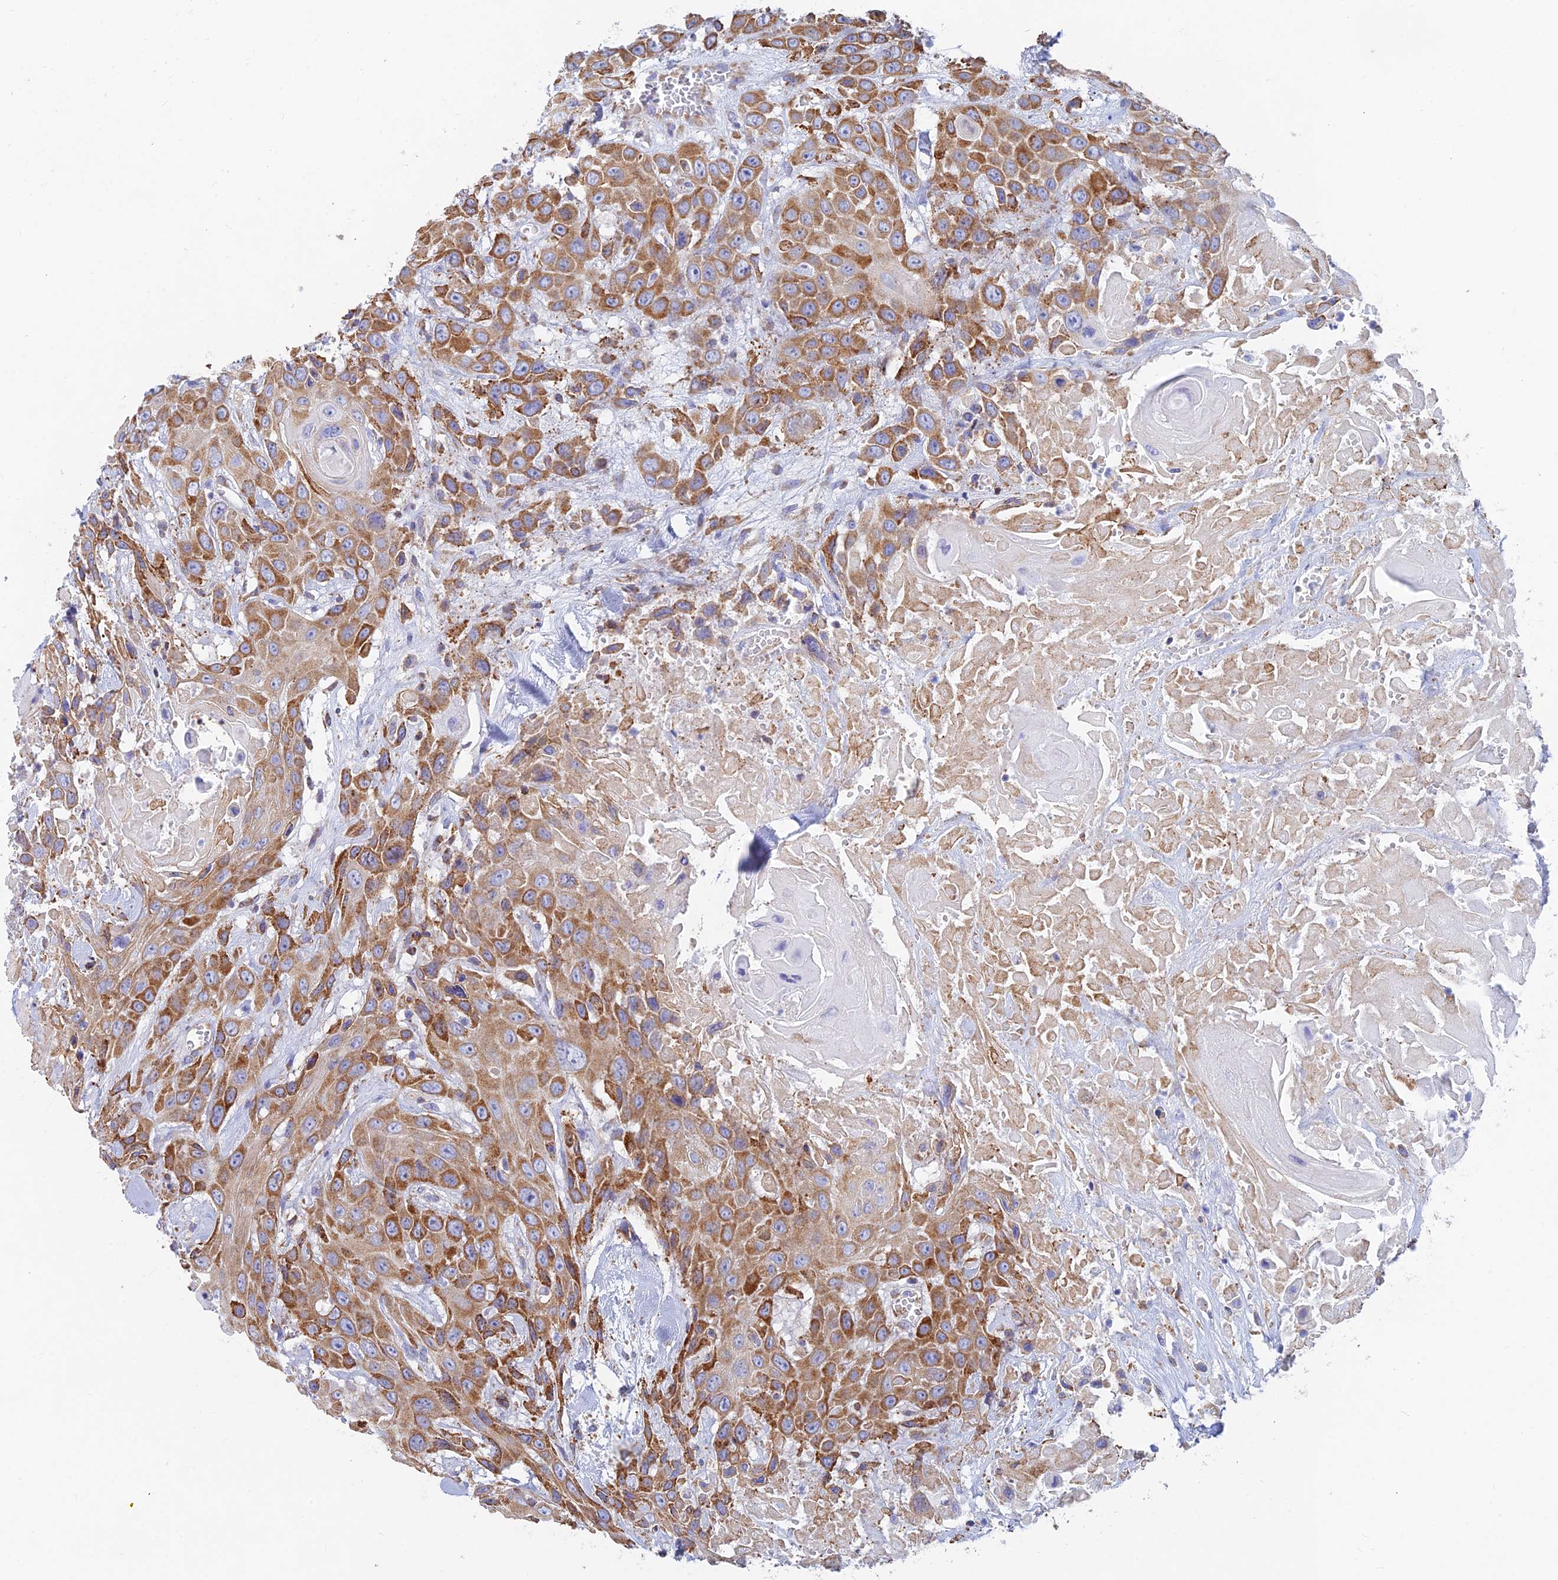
{"staining": {"intensity": "moderate", "quantity": ">75%", "location": "cytoplasmic/membranous"}, "tissue": "head and neck cancer", "cell_type": "Tumor cells", "image_type": "cancer", "snomed": [{"axis": "morphology", "description": "Squamous cell carcinoma, NOS"}, {"axis": "topography", "description": "Head-Neck"}], "caption": "Protein expression analysis of head and neck cancer (squamous cell carcinoma) demonstrates moderate cytoplasmic/membranous staining in approximately >75% of tumor cells. (Brightfield microscopy of DAB IHC at high magnification).", "gene": "WDR35", "patient": {"sex": "male", "age": 81}}